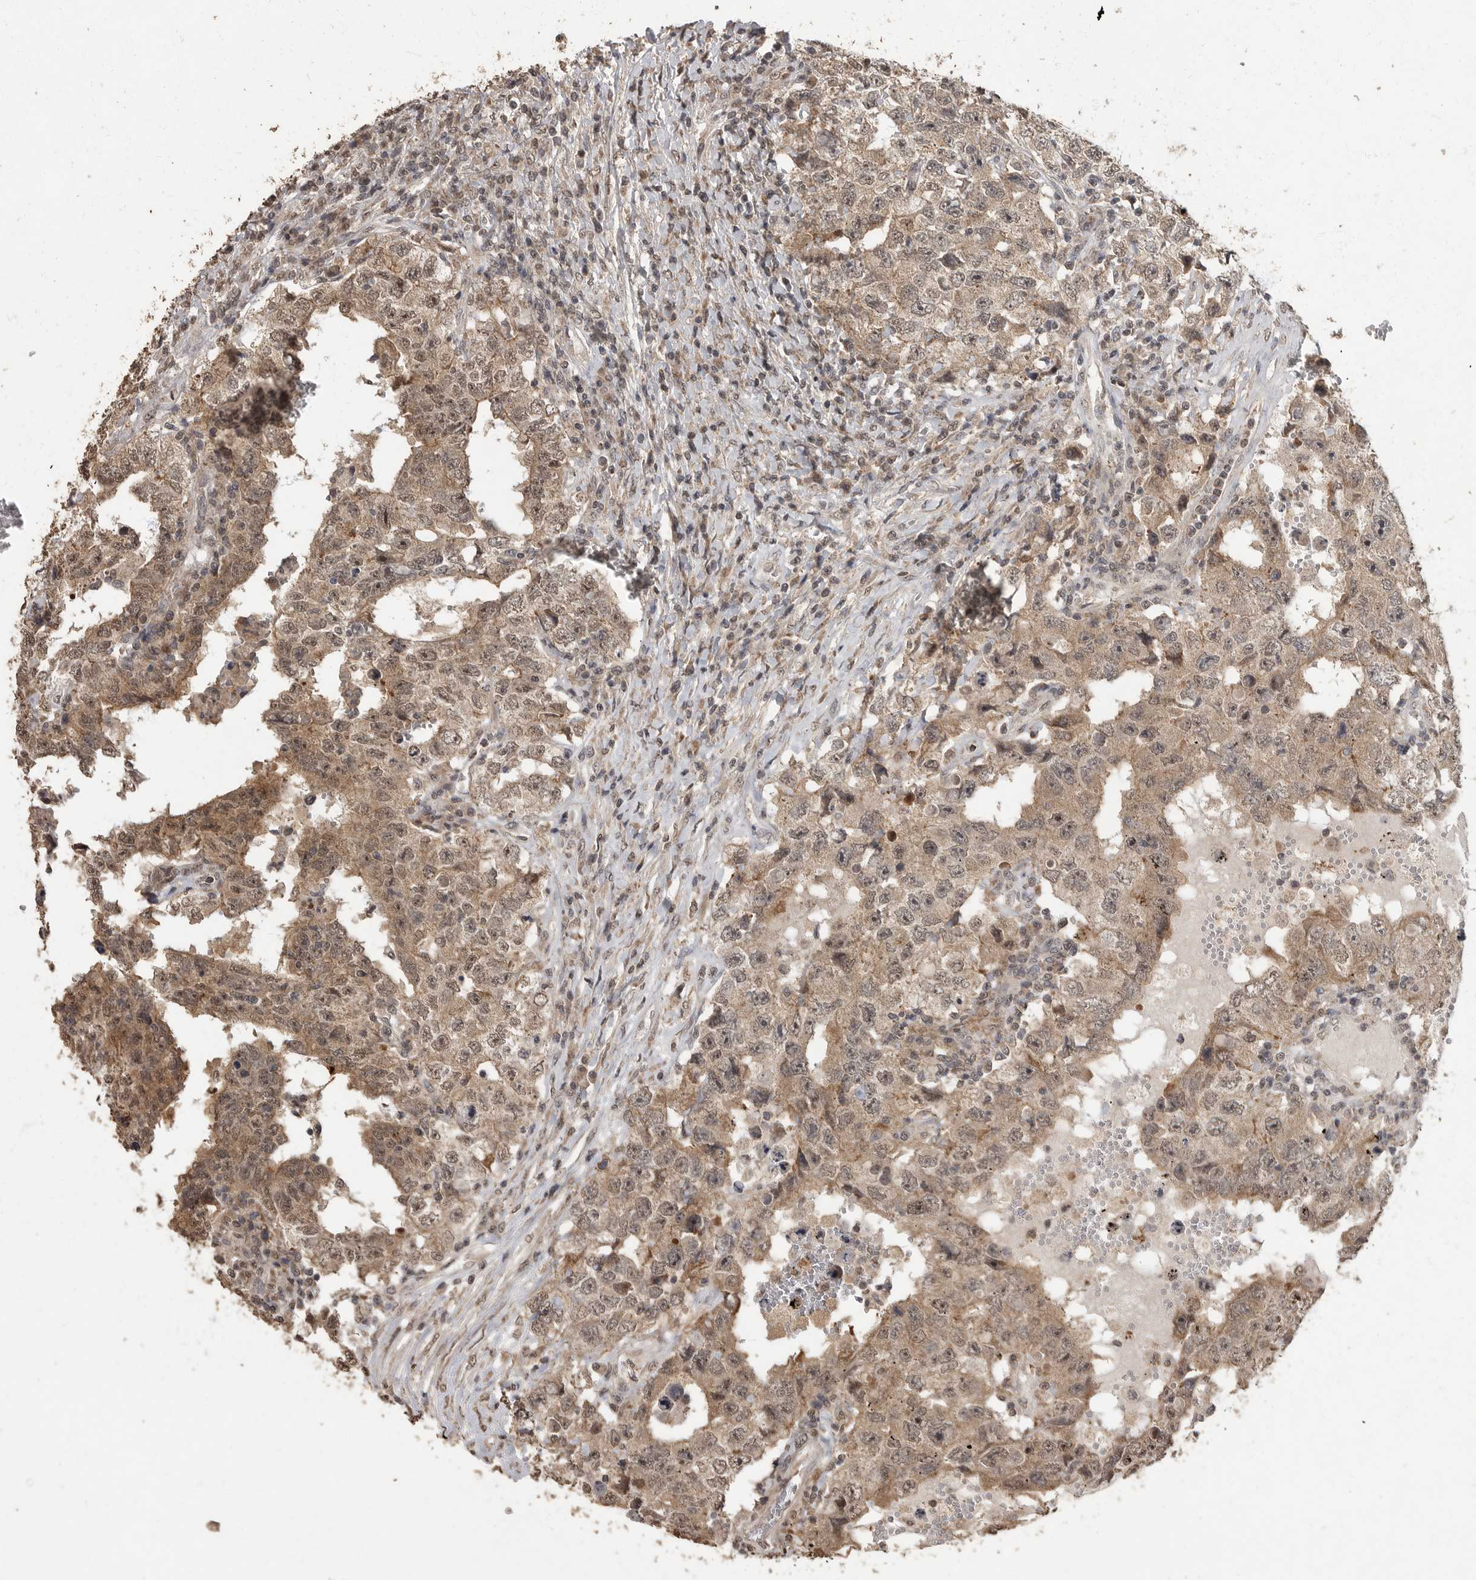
{"staining": {"intensity": "moderate", "quantity": ">75%", "location": "cytoplasmic/membranous,nuclear"}, "tissue": "testis cancer", "cell_type": "Tumor cells", "image_type": "cancer", "snomed": [{"axis": "morphology", "description": "Carcinoma, Embryonal, NOS"}, {"axis": "topography", "description": "Testis"}], "caption": "Immunohistochemistry photomicrograph of testis cancer stained for a protein (brown), which shows medium levels of moderate cytoplasmic/membranous and nuclear expression in approximately >75% of tumor cells.", "gene": "MAFG", "patient": {"sex": "male", "age": 26}}